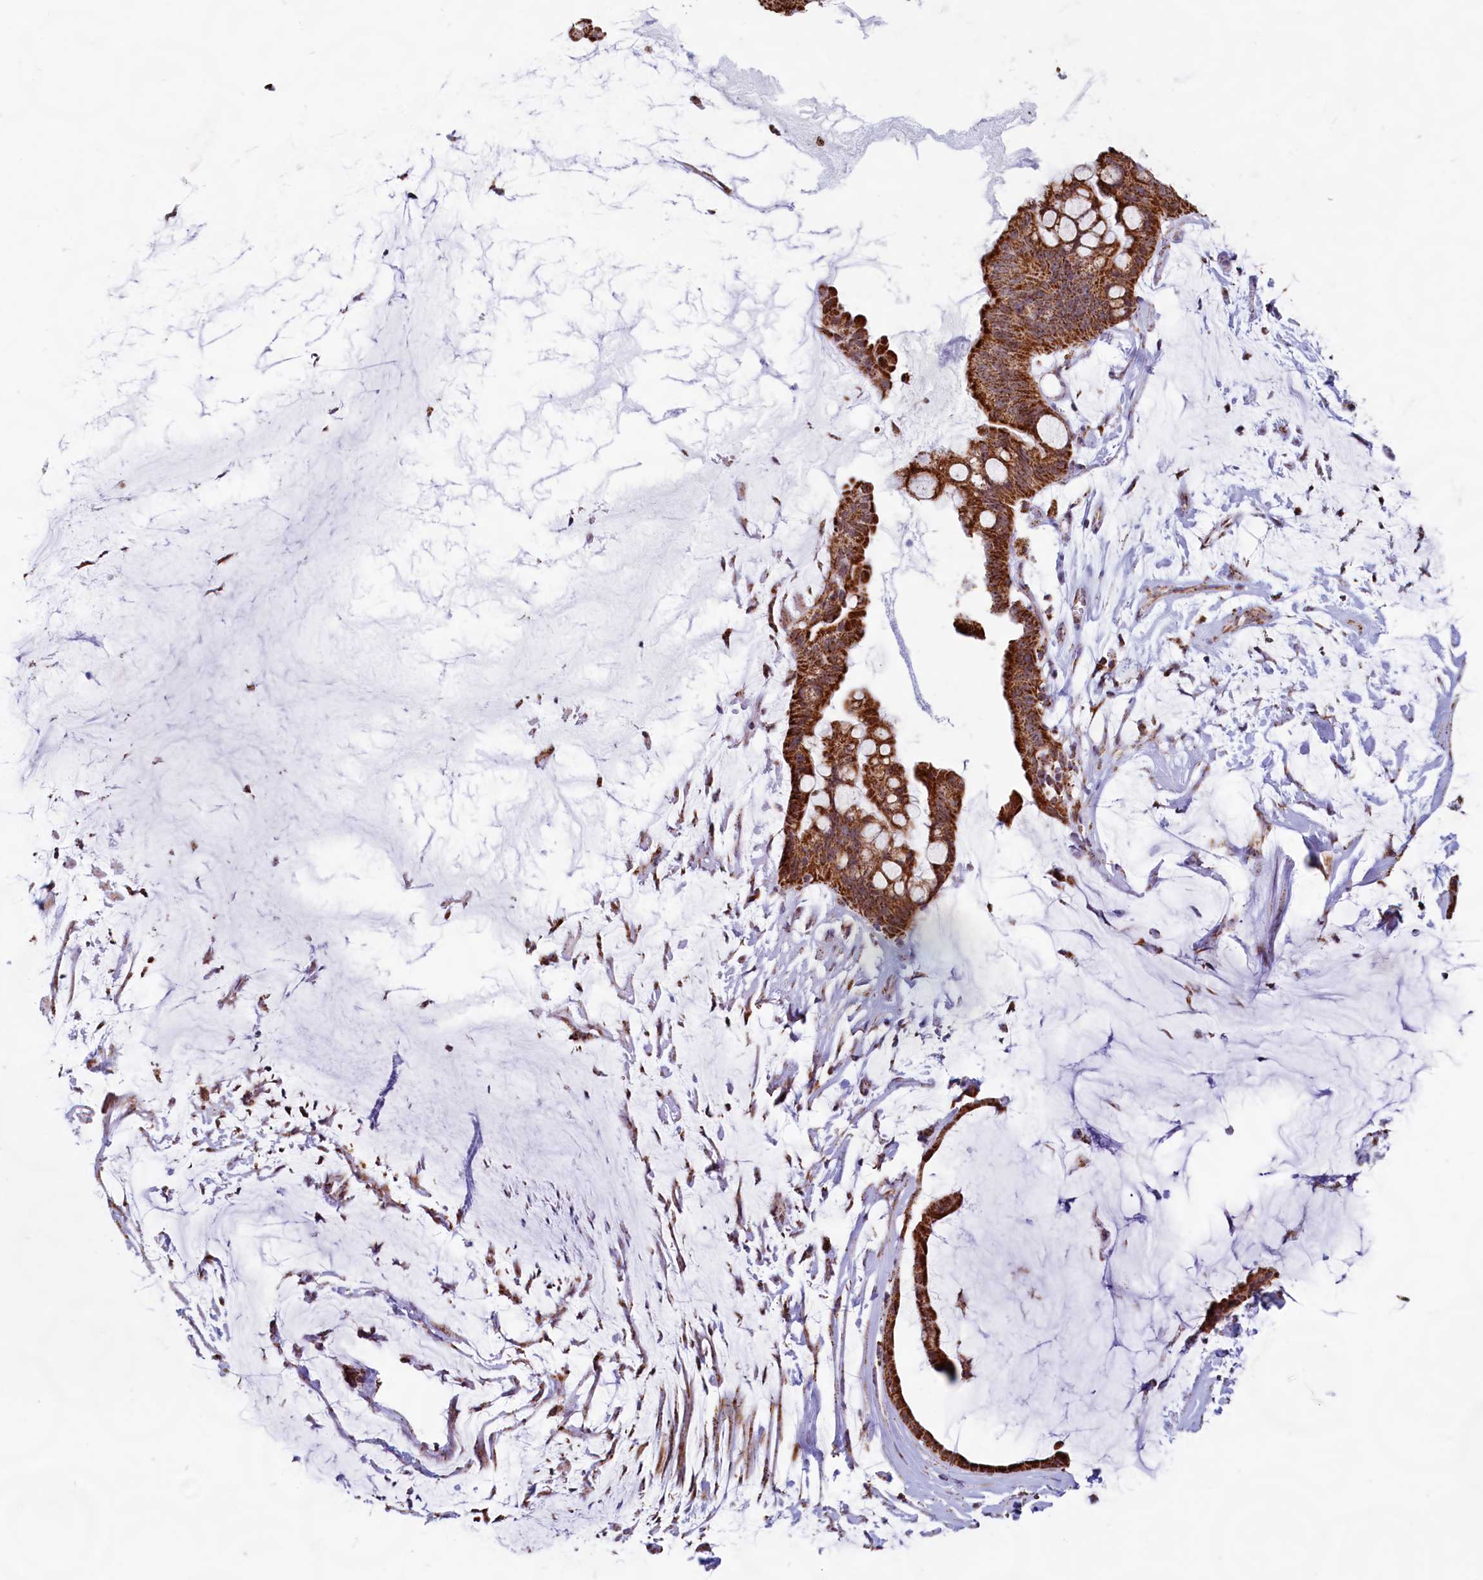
{"staining": {"intensity": "strong", "quantity": ">75%", "location": "cytoplasmic/membranous"}, "tissue": "ovarian cancer", "cell_type": "Tumor cells", "image_type": "cancer", "snomed": [{"axis": "morphology", "description": "Cystadenocarcinoma, mucinous, NOS"}, {"axis": "topography", "description": "Ovary"}], "caption": "A high-resolution micrograph shows immunohistochemistry staining of ovarian cancer, which exhibits strong cytoplasmic/membranous positivity in about >75% of tumor cells. (brown staining indicates protein expression, while blue staining denotes nuclei).", "gene": "C1D", "patient": {"sex": "female", "age": 73}}